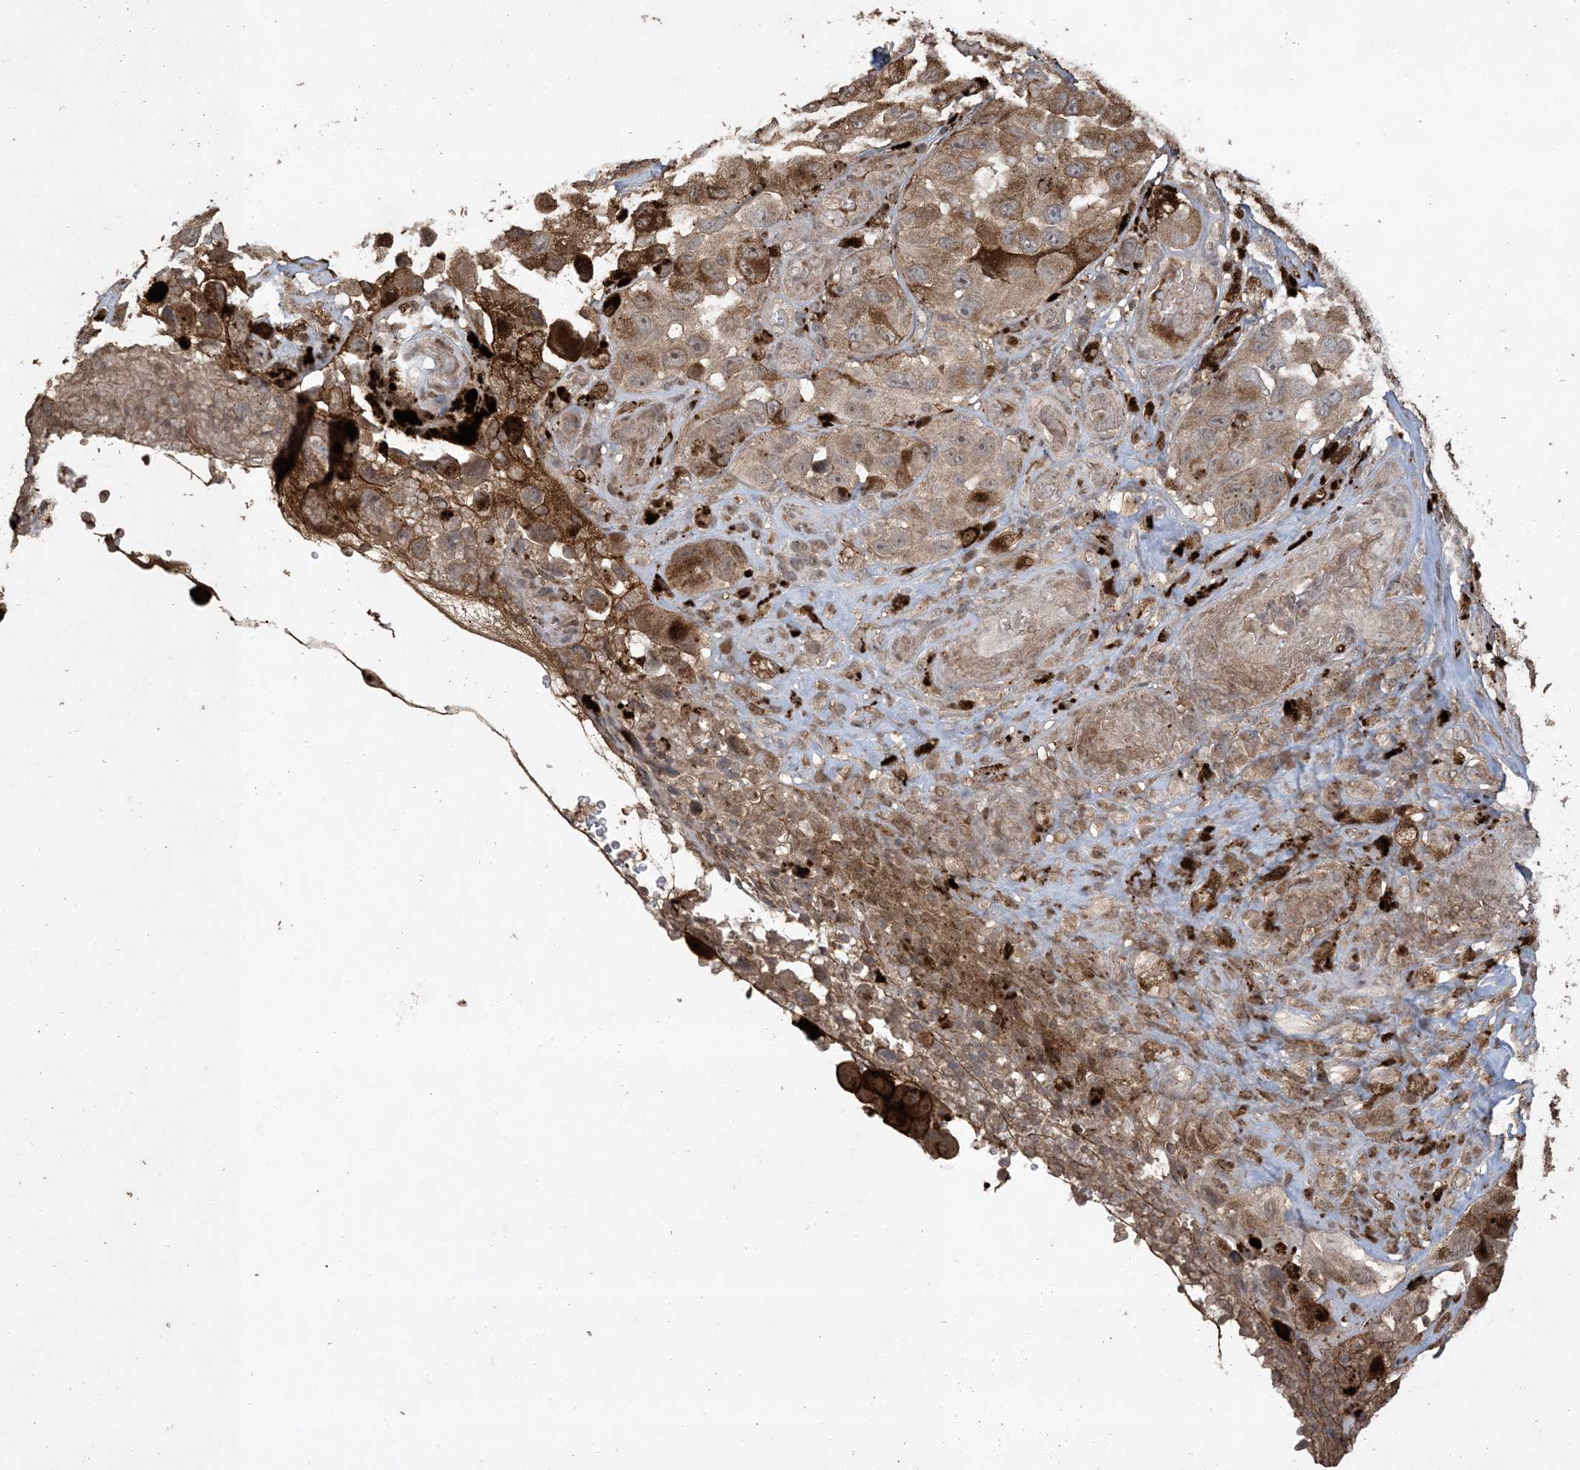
{"staining": {"intensity": "moderate", "quantity": ">75%", "location": "cytoplasmic/membranous"}, "tissue": "melanoma", "cell_type": "Tumor cells", "image_type": "cancer", "snomed": [{"axis": "morphology", "description": "Malignant melanoma, NOS"}, {"axis": "topography", "description": "Skin"}], "caption": "Melanoma stained with DAB (3,3'-diaminobenzidine) immunohistochemistry (IHC) reveals medium levels of moderate cytoplasmic/membranous expression in approximately >75% of tumor cells.", "gene": "EFCAB8", "patient": {"sex": "female", "age": 73}}